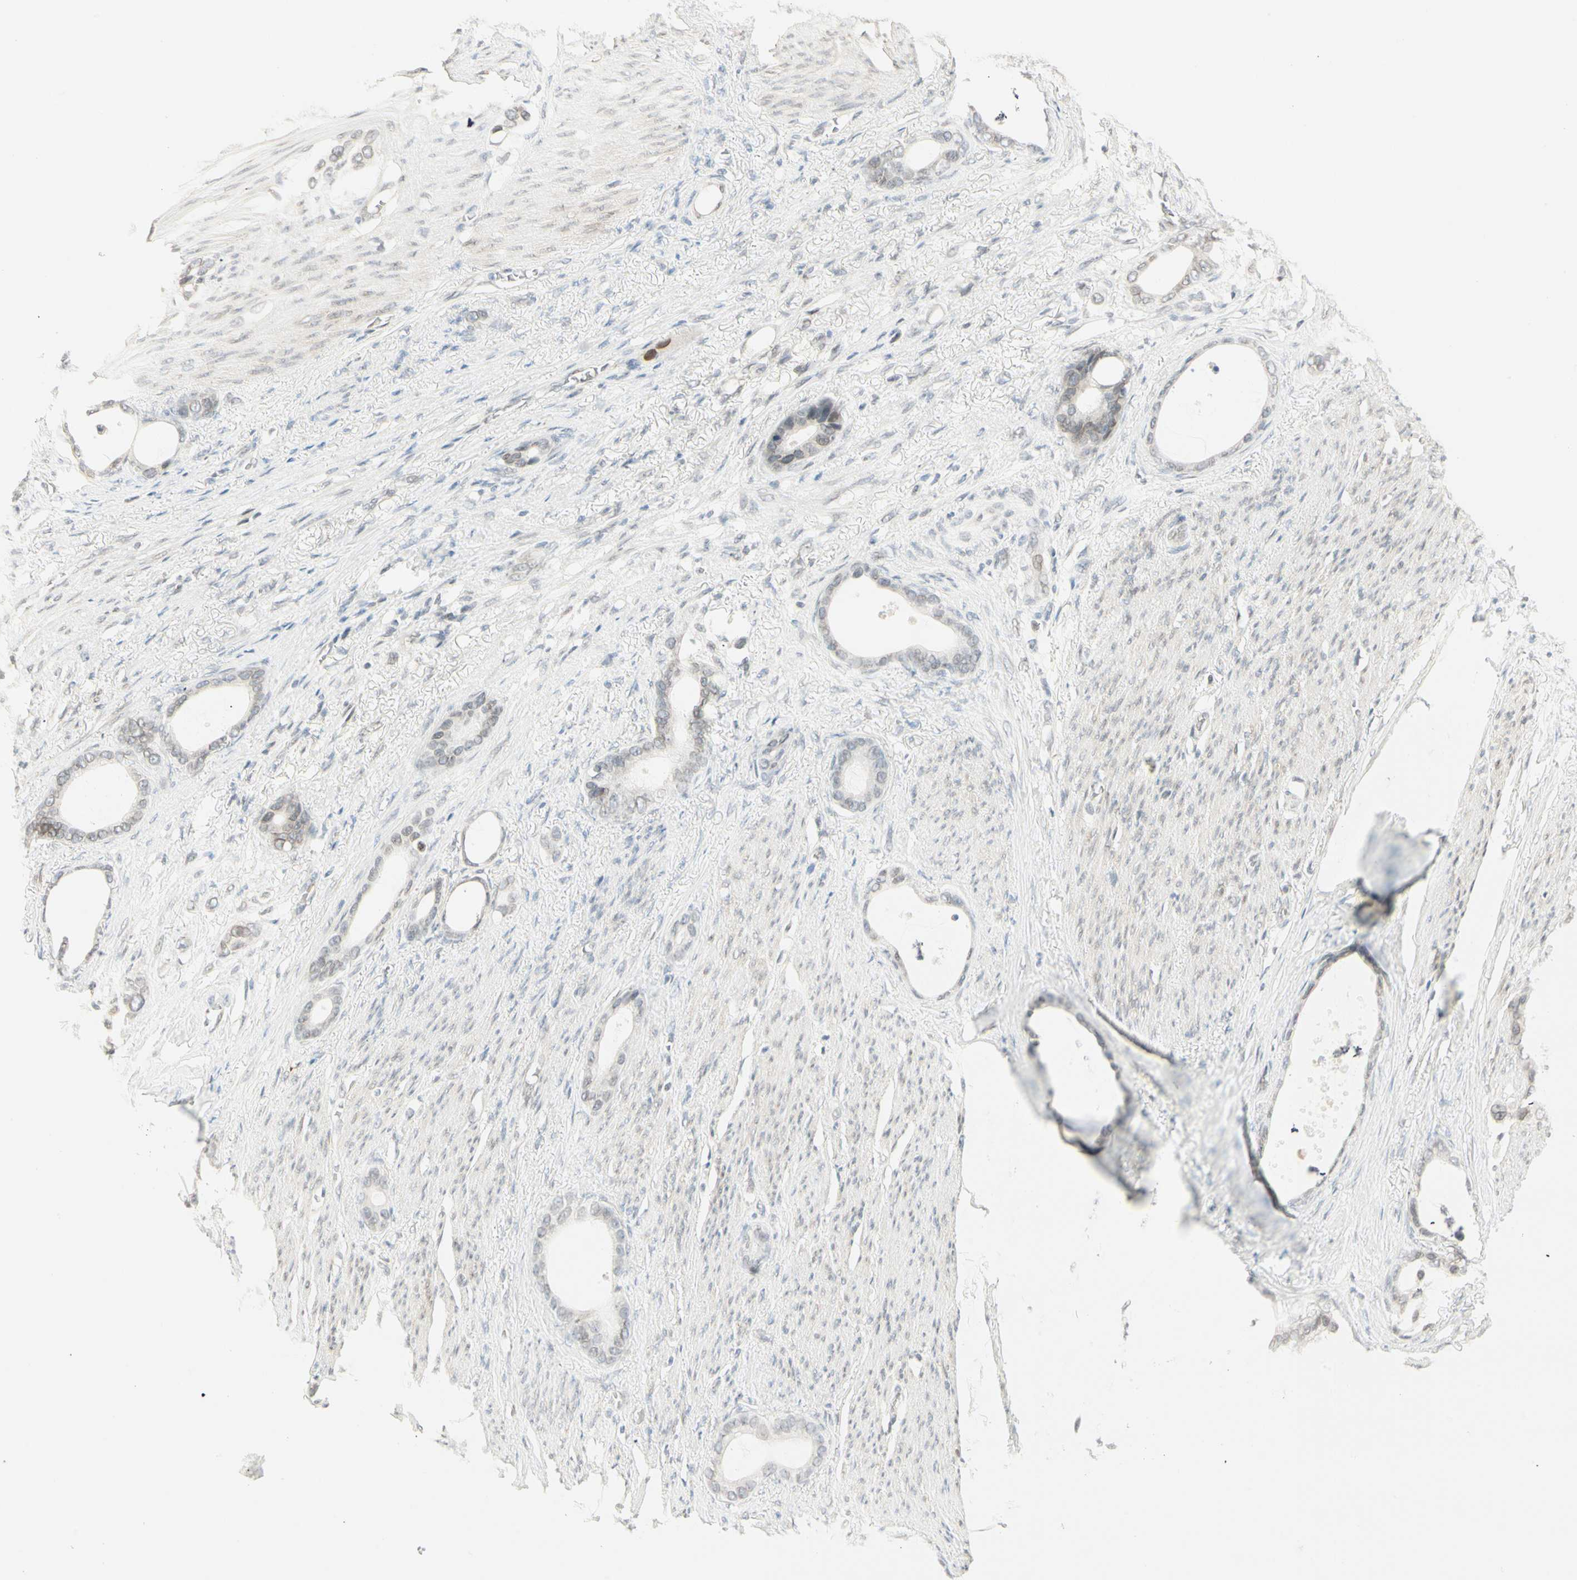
{"staining": {"intensity": "negative", "quantity": "none", "location": "none"}, "tissue": "stomach cancer", "cell_type": "Tumor cells", "image_type": "cancer", "snomed": [{"axis": "morphology", "description": "Adenocarcinoma, NOS"}, {"axis": "topography", "description": "Stomach"}], "caption": "This micrograph is of stomach cancer (adenocarcinoma) stained with immunohistochemistry (IHC) to label a protein in brown with the nuclei are counter-stained blue. There is no expression in tumor cells. (DAB immunohistochemistry, high magnification).", "gene": "BCAN", "patient": {"sex": "female", "age": 75}}